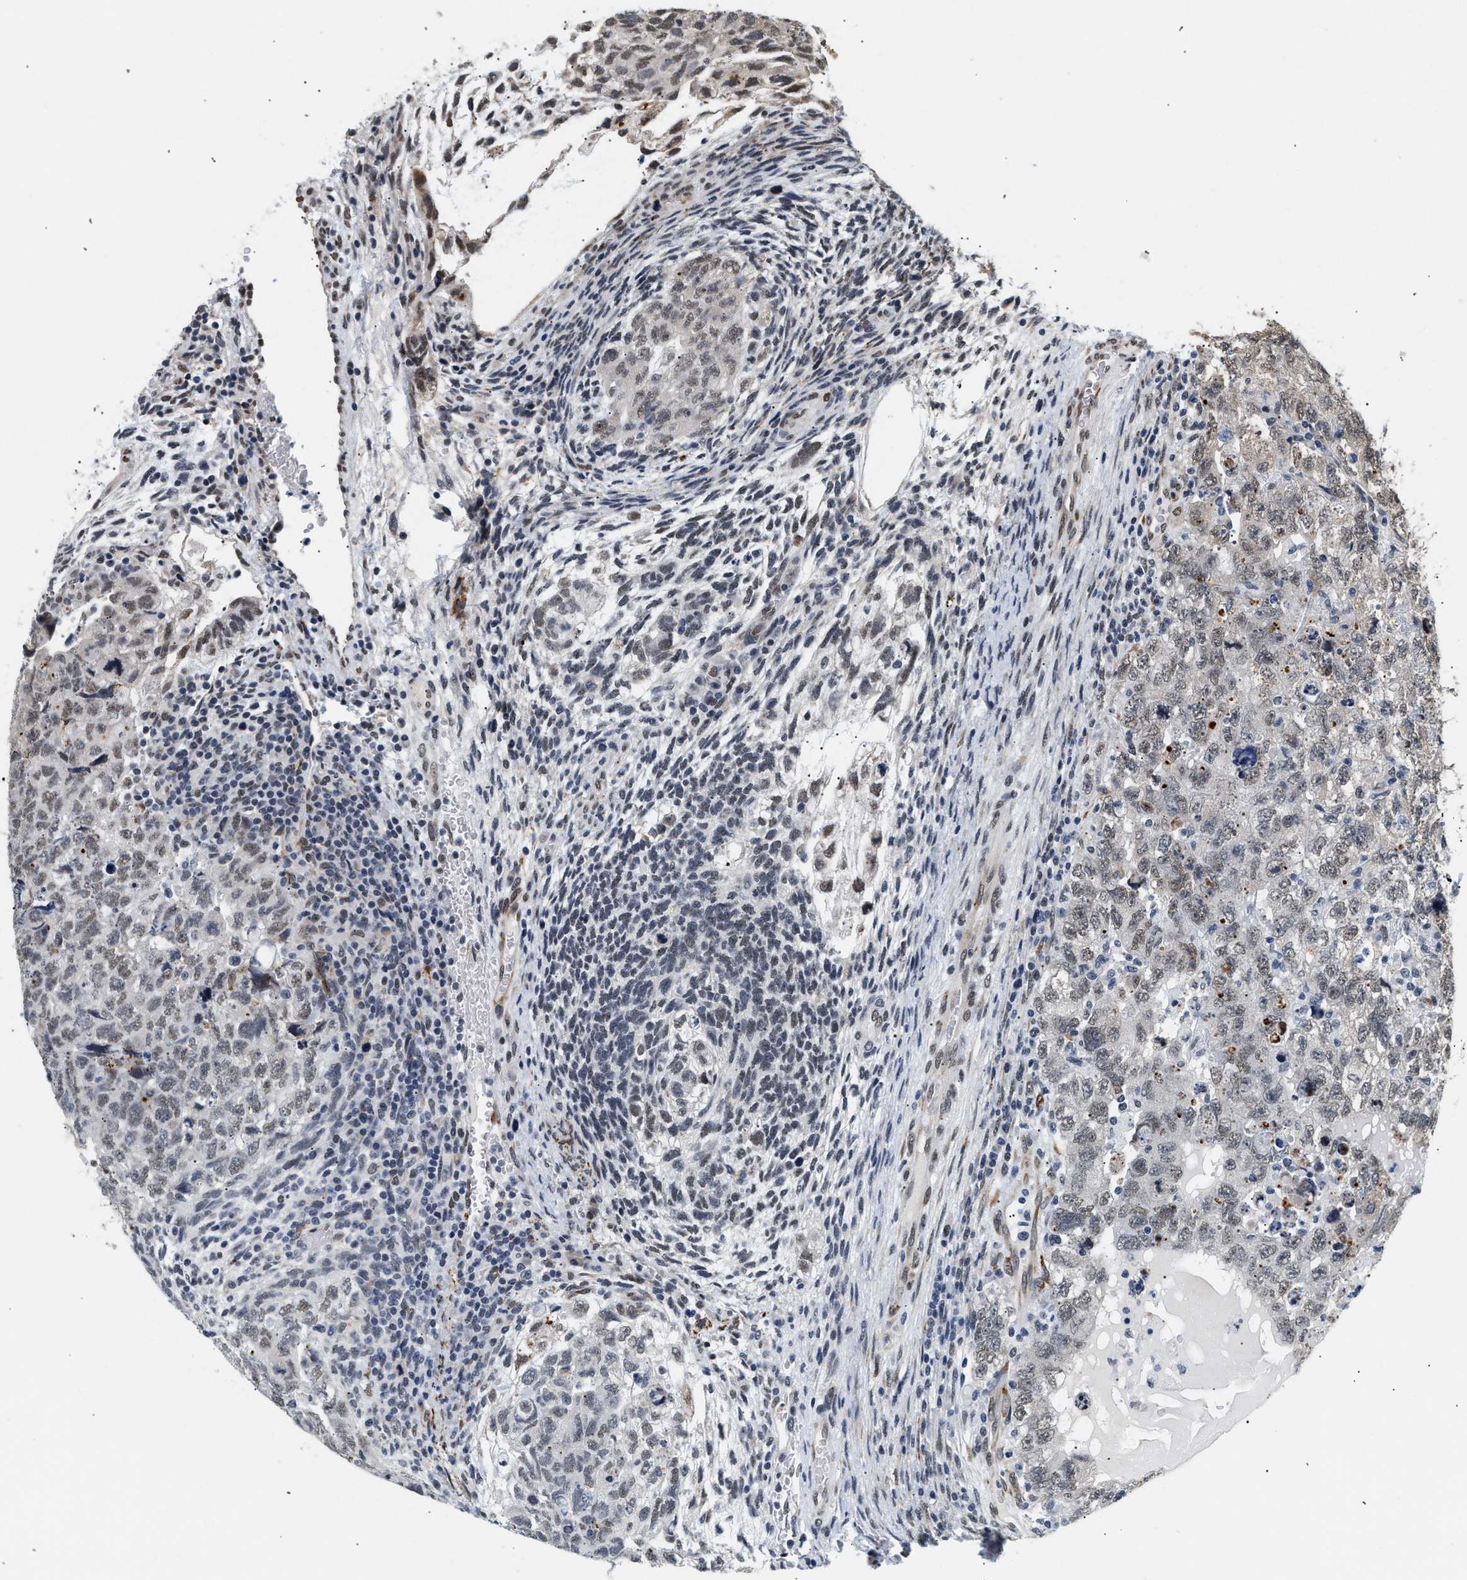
{"staining": {"intensity": "weak", "quantity": "<25%", "location": "nuclear"}, "tissue": "testis cancer", "cell_type": "Tumor cells", "image_type": "cancer", "snomed": [{"axis": "morphology", "description": "Carcinoma, Embryonal, NOS"}, {"axis": "topography", "description": "Testis"}], "caption": "High power microscopy image of an immunohistochemistry (IHC) micrograph of testis cancer, revealing no significant staining in tumor cells. (DAB (3,3'-diaminobenzidine) IHC with hematoxylin counter stain).", "gene": "THOC1", "patient": {"sex": "male", "age": 36}}